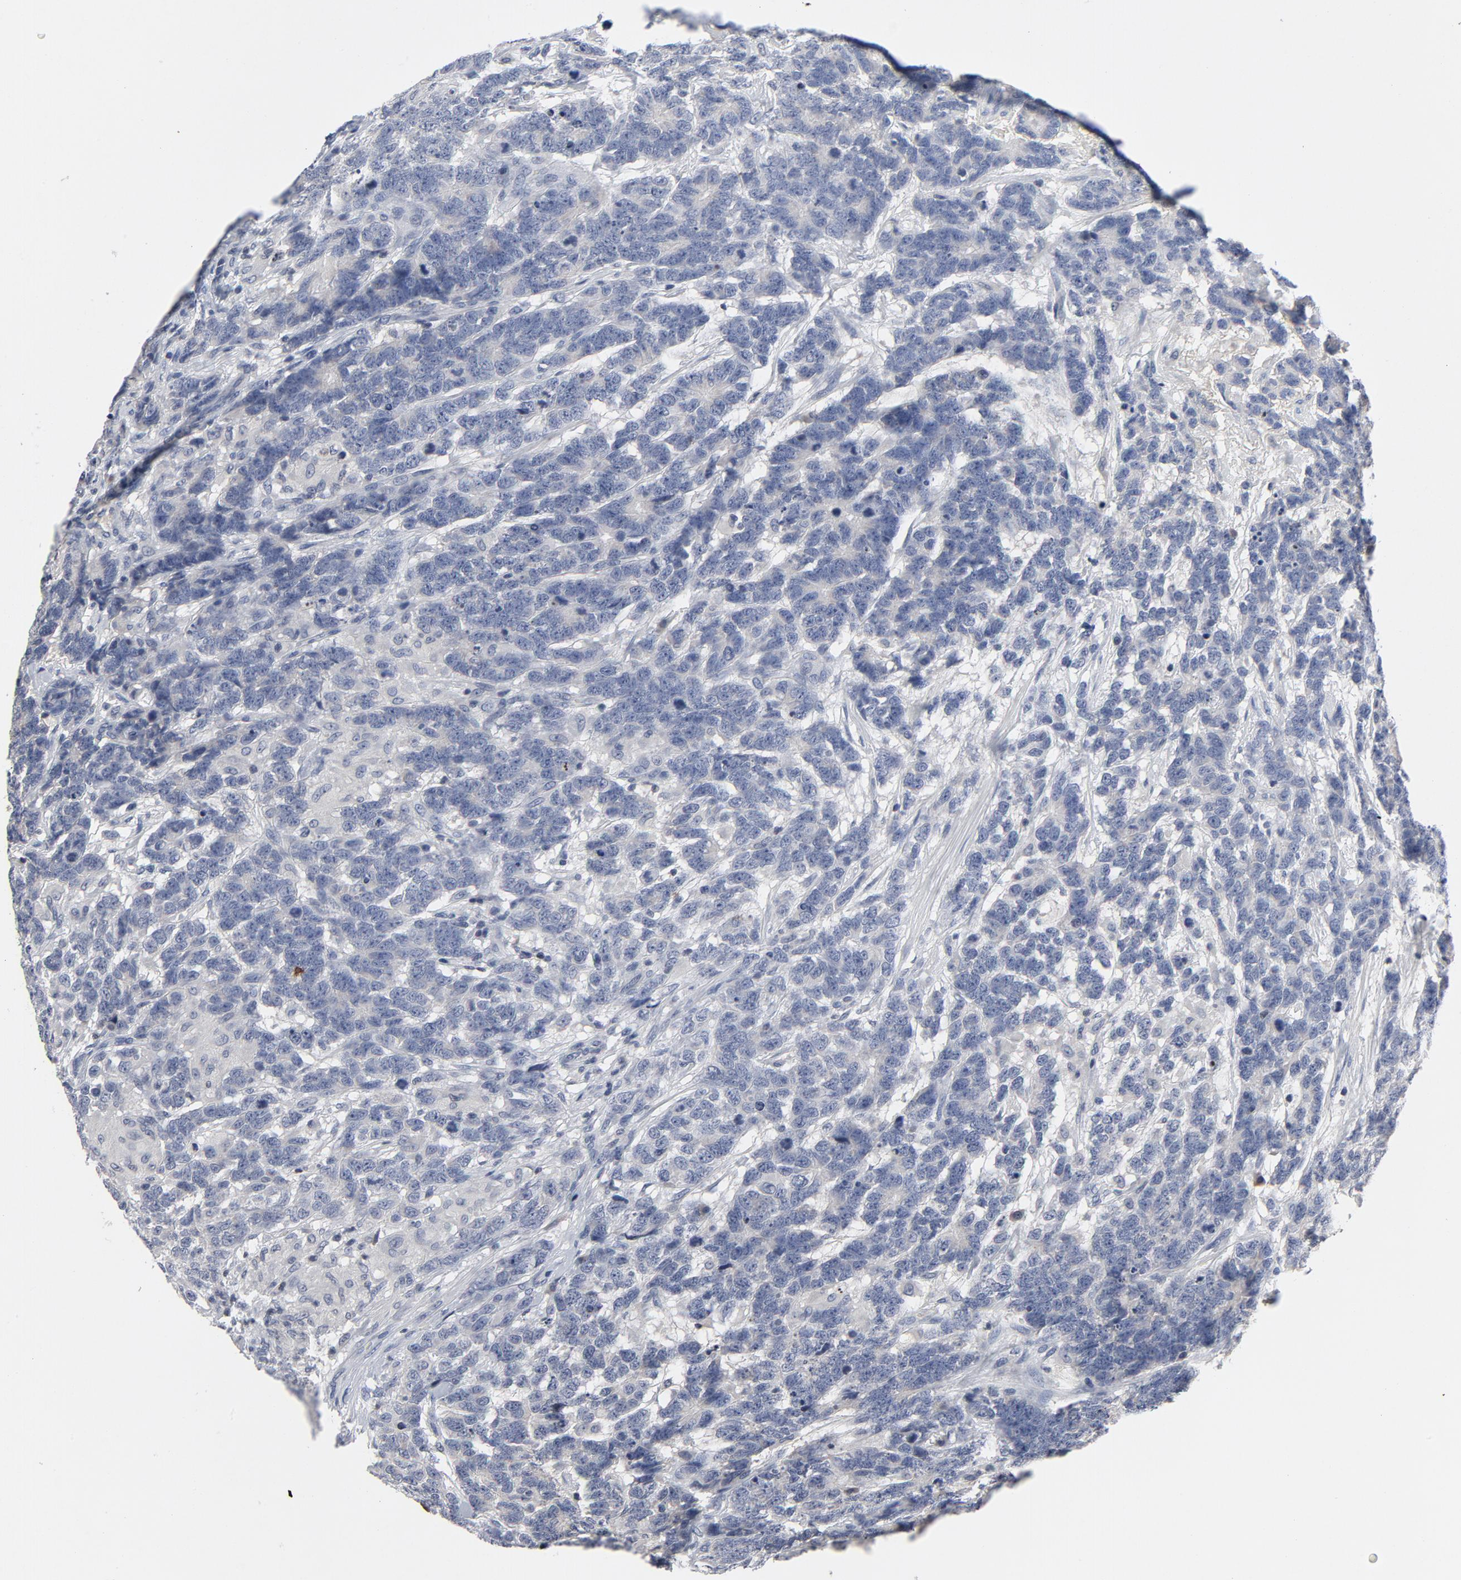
{"staining": {"intensity": "negative", "quantity": "none", "location": "none"}, "tissue": "testis cancer", "cell_type": "Tumor cells", "image_type": "cancer", "snomed": [{"axis": "morphology", "description": "Carcinoma, Embryonal, NOS"}, {"axis": "topography", "description": "Testis"}], "caption": "Immunohistochemistry image of human embryonal carcinoma (testis) stained for a protein (brown), which demonstrates no positivity in tumor cells.", "gene": "TCL1A", "patient": {"sex": "male", "age": 26}}